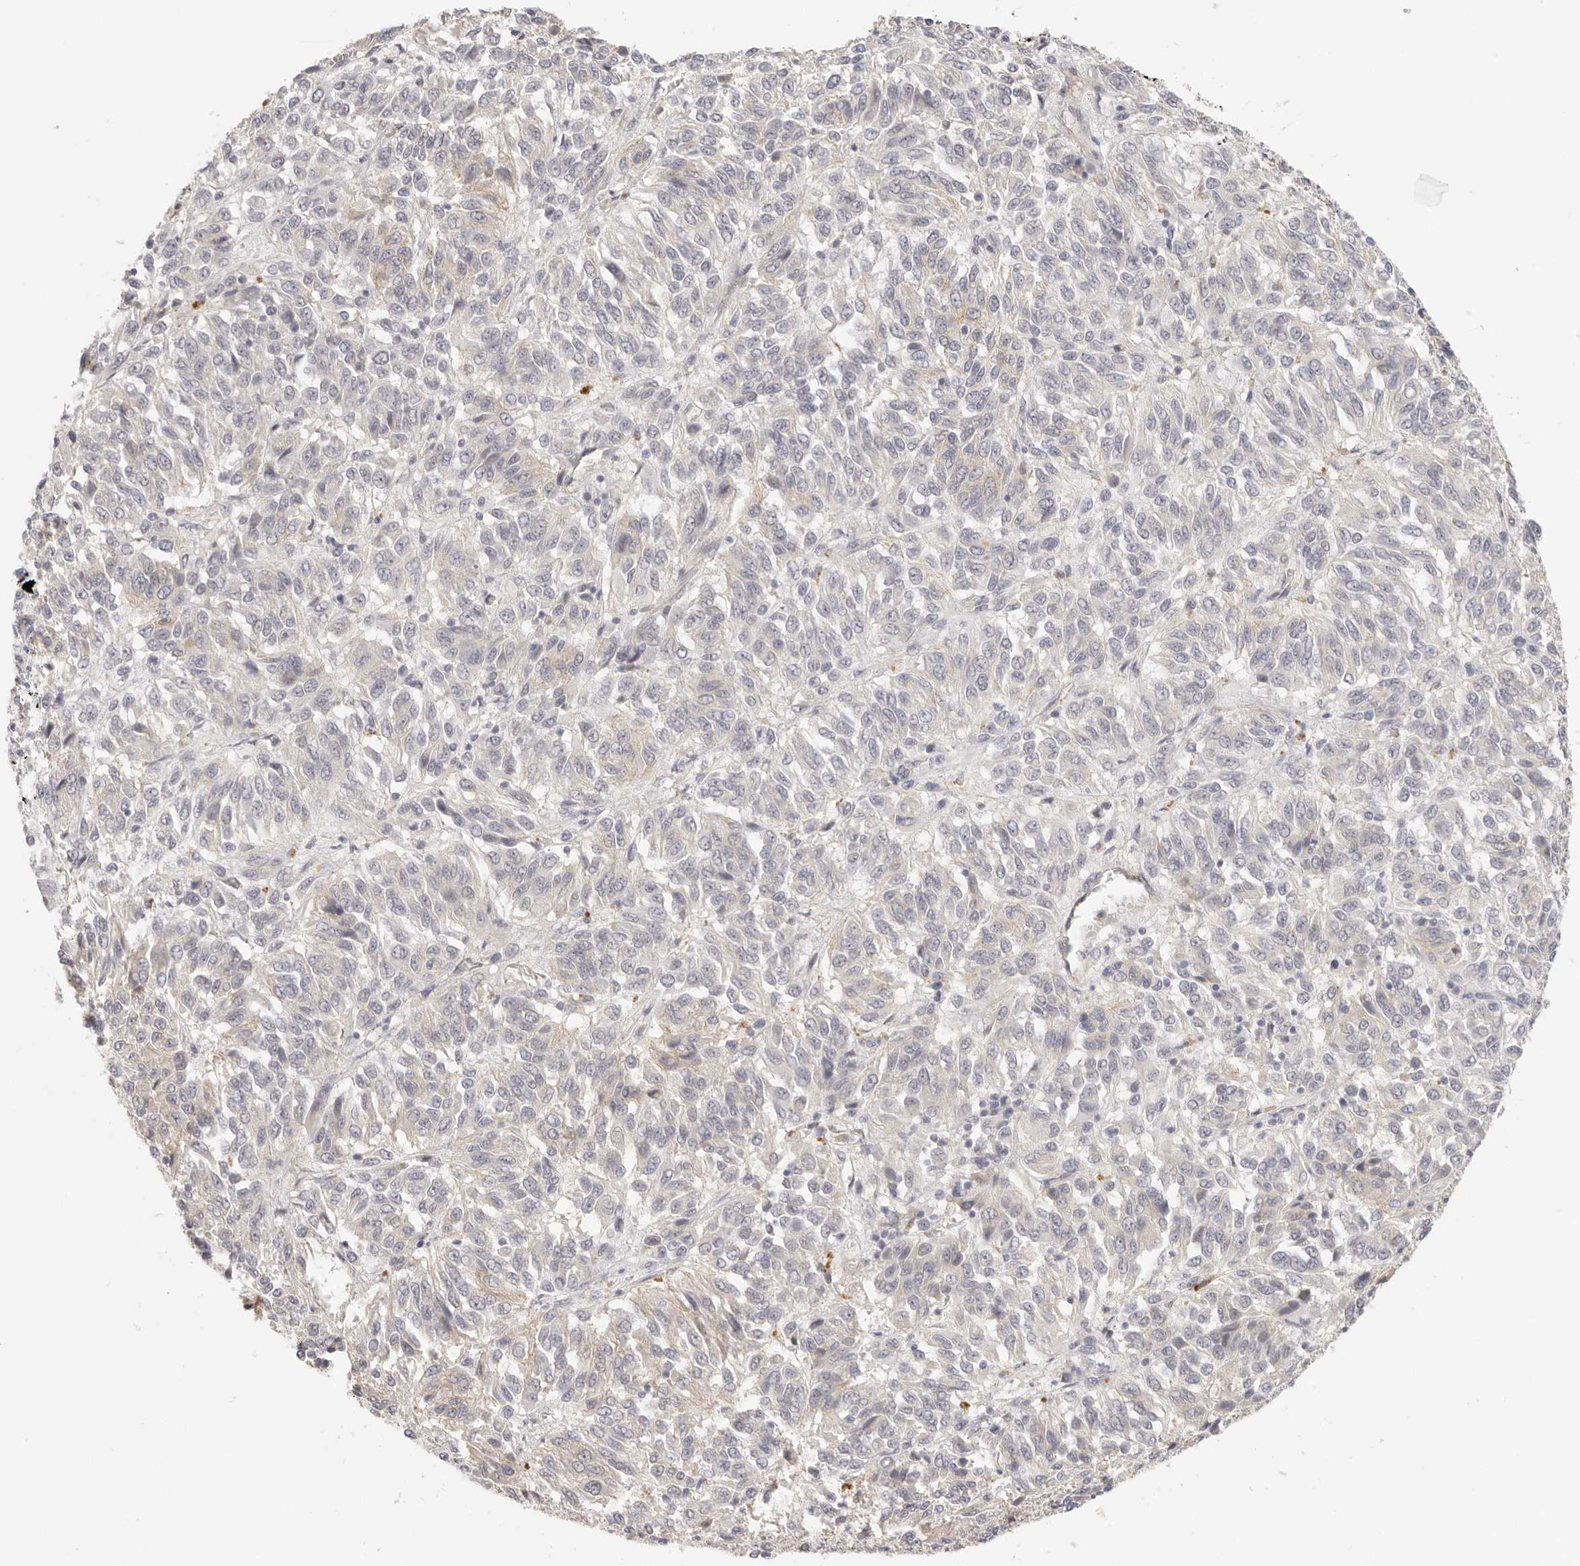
{"staining": {"intensity": "negative", "quantity": "none", "location": "none"}, "tissue": "melanoma", "cell_type": "Tumor cells", "image_type": "cancer", "snomed": [{"axis": "morphology", "description": "Malignant melanoma, Metastatic site"}, {"axis": "topography", "description": "Lung"}], "caption": "Melanoma was stained to show a protein in brown. There is no significant positivity in tumor cells.", "gene": "ANXA9", "patient": {"sex": "male", "age": 64}}